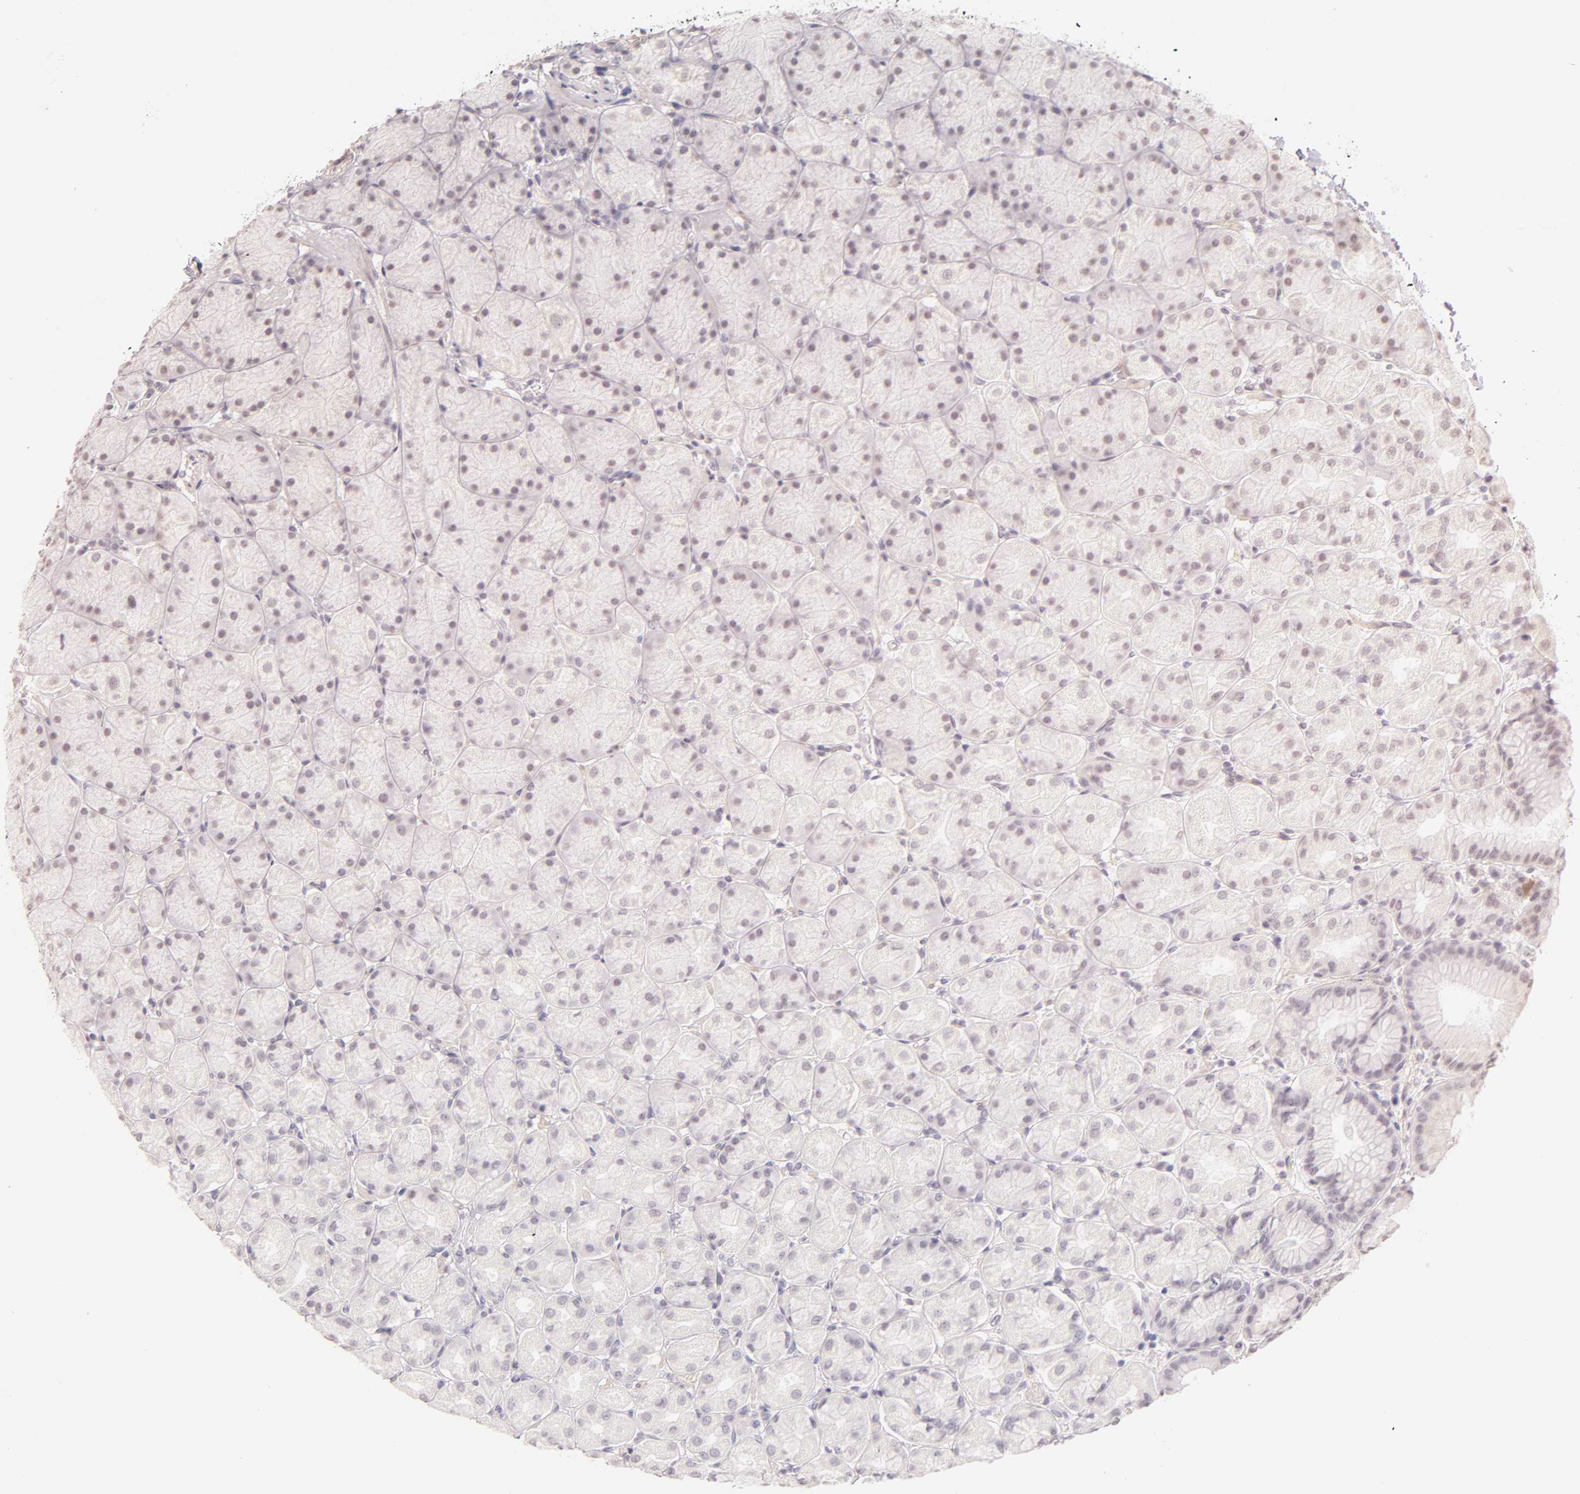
{"staining": {"intensity": "weak", "quantity": "25%-75%", "location": "nuclear"}, "tissue": "stomach", "cell_type": "Glandular cells", "image_type": "normal", "snomed": [{"axis": "morphology", "description": "Normal tissue, NOS"}, {"axis": "topography", "description": "Stomach, upper"}], "caption": "Protein expression analysis of benign stomach exhibits weak nuclear expression in approximately 25%-75% of glandular cells.", "gene": "CRABP2", "patient": {"sex": "female", "age": 56}}